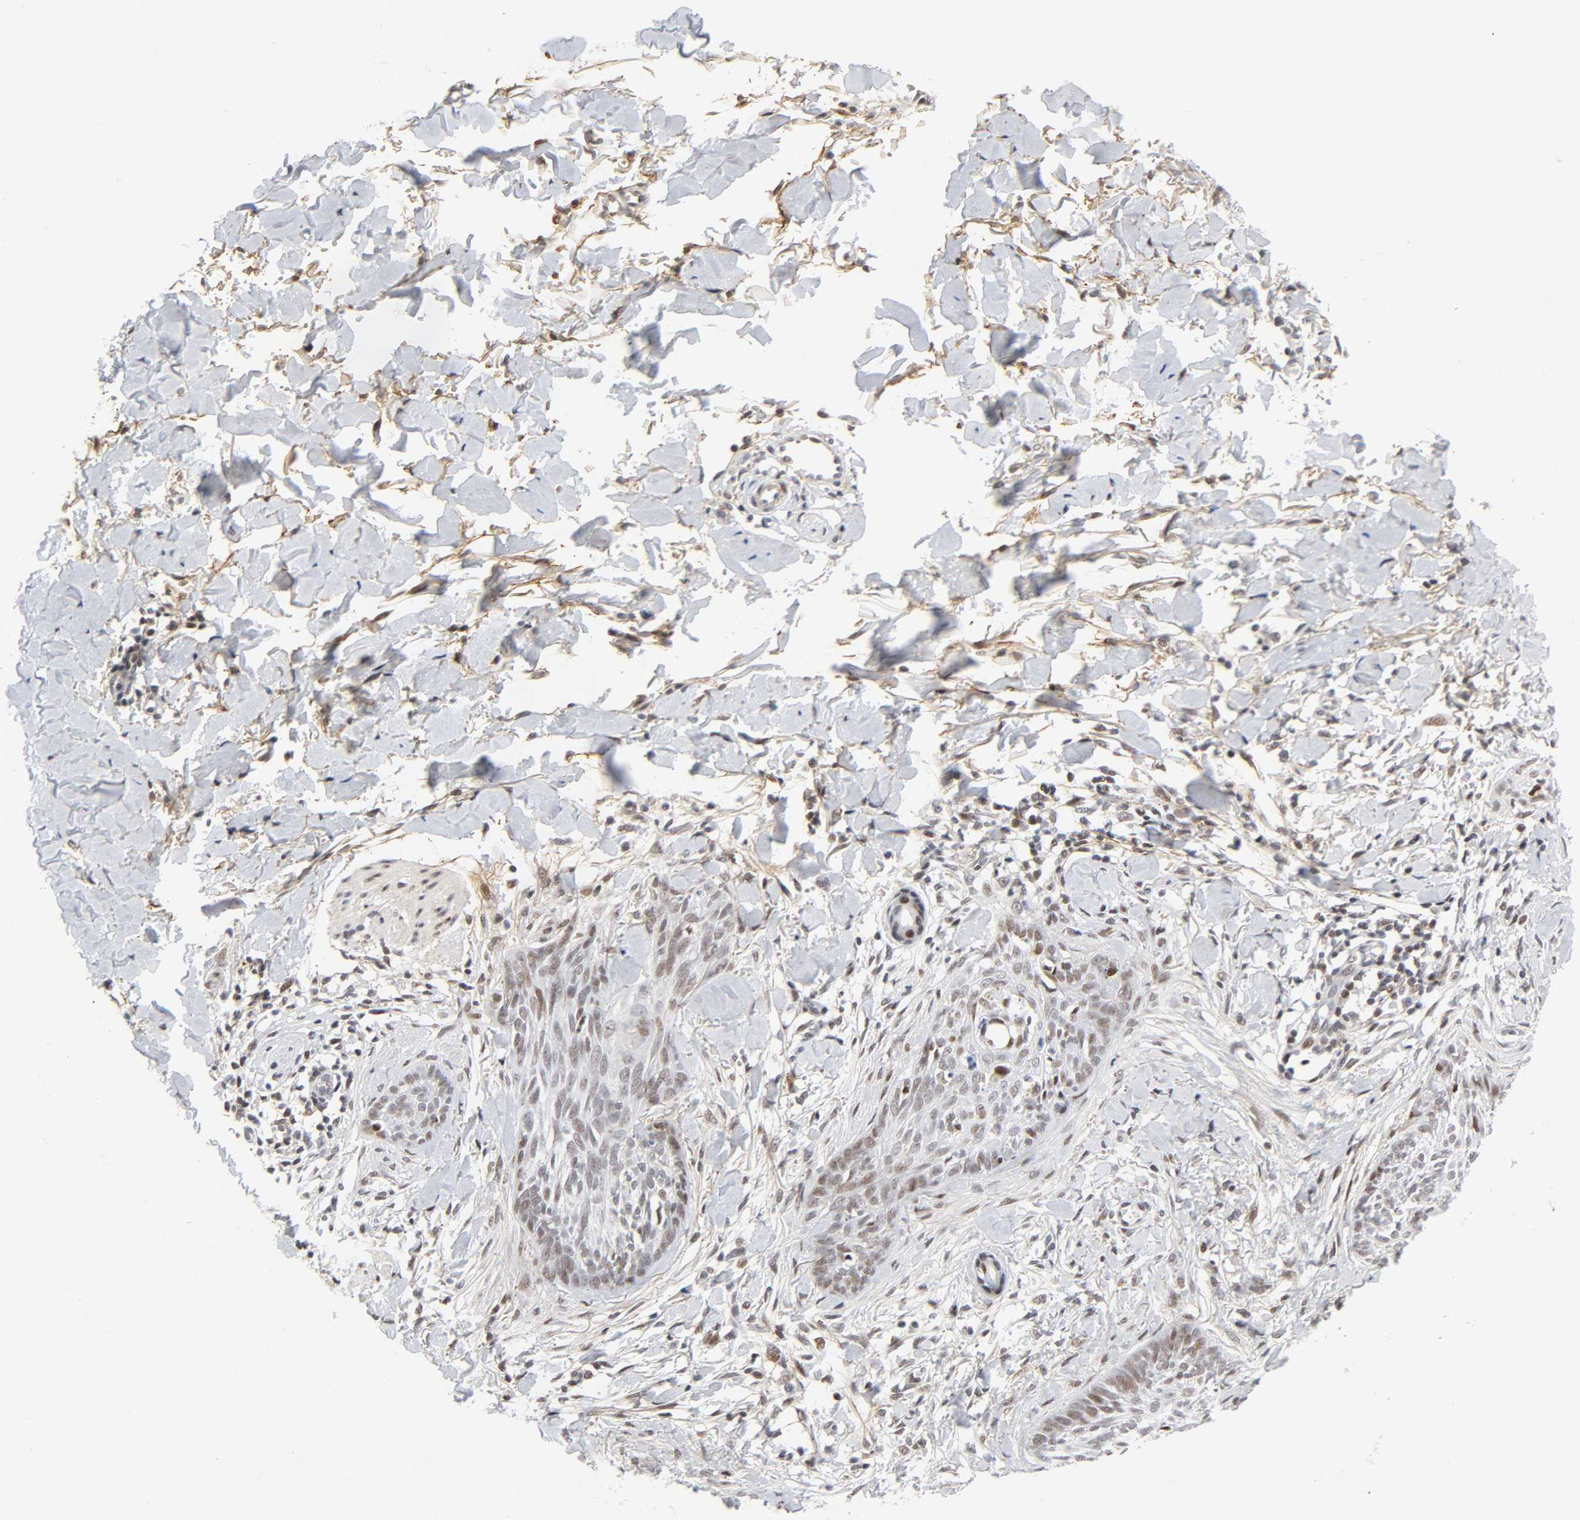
{"staining": {"intensity": "weak", "quantity": "25%-75%", "location": "nuclear"}, "tissue": "skin cancer", "cell_type": "Tumor cells", "image_type": "cancer", "snomed": [{"axis": "morphology", "description": "Normal tissue, NOS"}, {"axis": "morphology", "description": "Basal cell carcinoma"}, {"axis": "topography", "description": "Skin"}], "caption": "This histopathology image exhibits IHC staining of skin cancer (basal cell carcinoma), with low weak nuclear staining in approximately 25%-75% of tumor cells.", "gene": "DIDO1", "patient": {"sex": "male", "age": 71}}